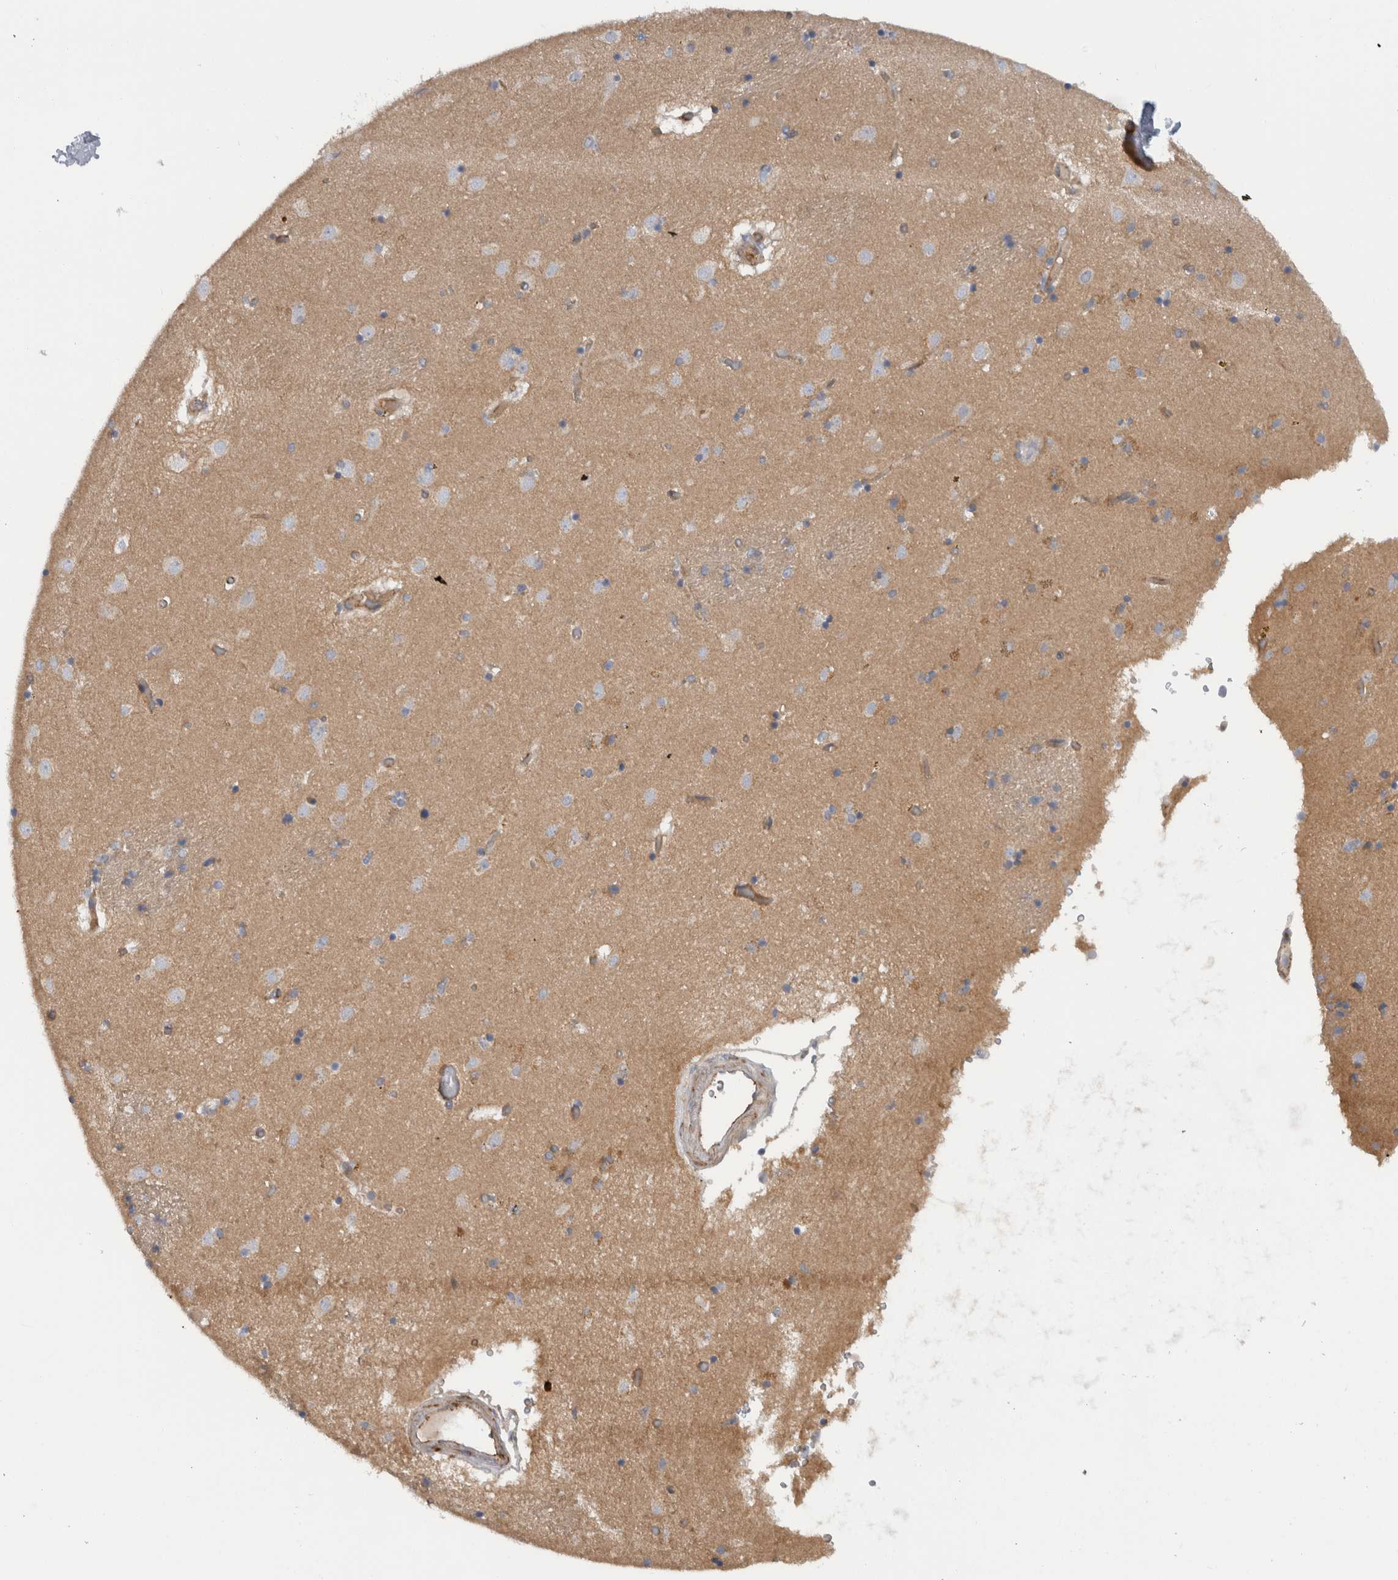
{"staining": {"intensity": "moderate", "quantity": "<25%", "location": "cytoplasmic/membranous"}, "tissue": "caudate", "cell_type": "Glial cells", "image_type": "normal", "snomed": [{"axis": "morphology", "description": "Normal tissue, NOS"}, {"axis": "topography", "description": "Lateral ventricle wall"}], "caption": "Unremarkable caudate exhibits moderate cytoplasmic/membranous positivity in about <25% of glial cells.", "gene": "CD59", "patient": {"sex": "male", "age": 70}}